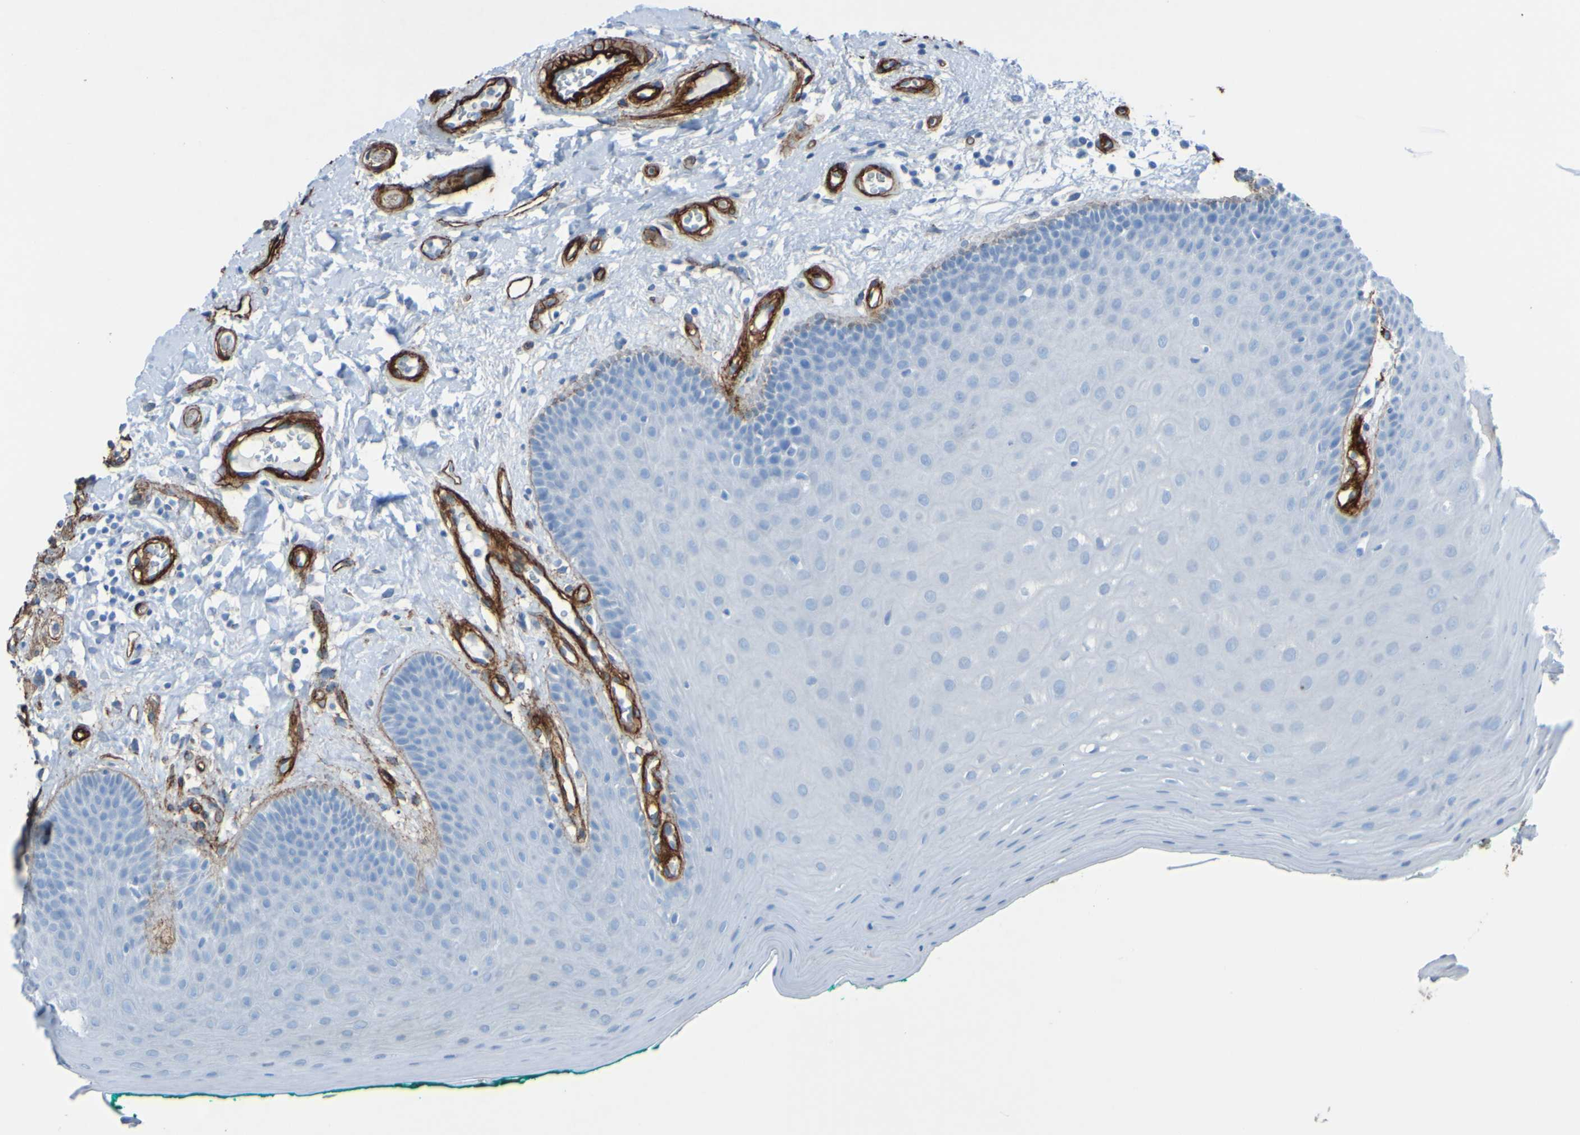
{"staining": {"intensity": "negative", "quantity": "none", "location": "none"}, "tissue": "oral mucosa", "cell_type": "Squamous epithelial cells", "image_type": "normal", "snomed": [{"axis": "morphology", "description": "Normal tissue, NOS"}, {"axis": "topography", "description": "Skeletal muscle"}, {"axis": "topography", "description": "Oral tissue"}], "caption": "Immunohistochemical staining of normal human oral mucosa displays no significant expression in squamous epithelial cells. (DAB IHC with hematoxylin counter stain).", "gene": "COL4A2", "patient": {"sex": "male", "age": 58}}